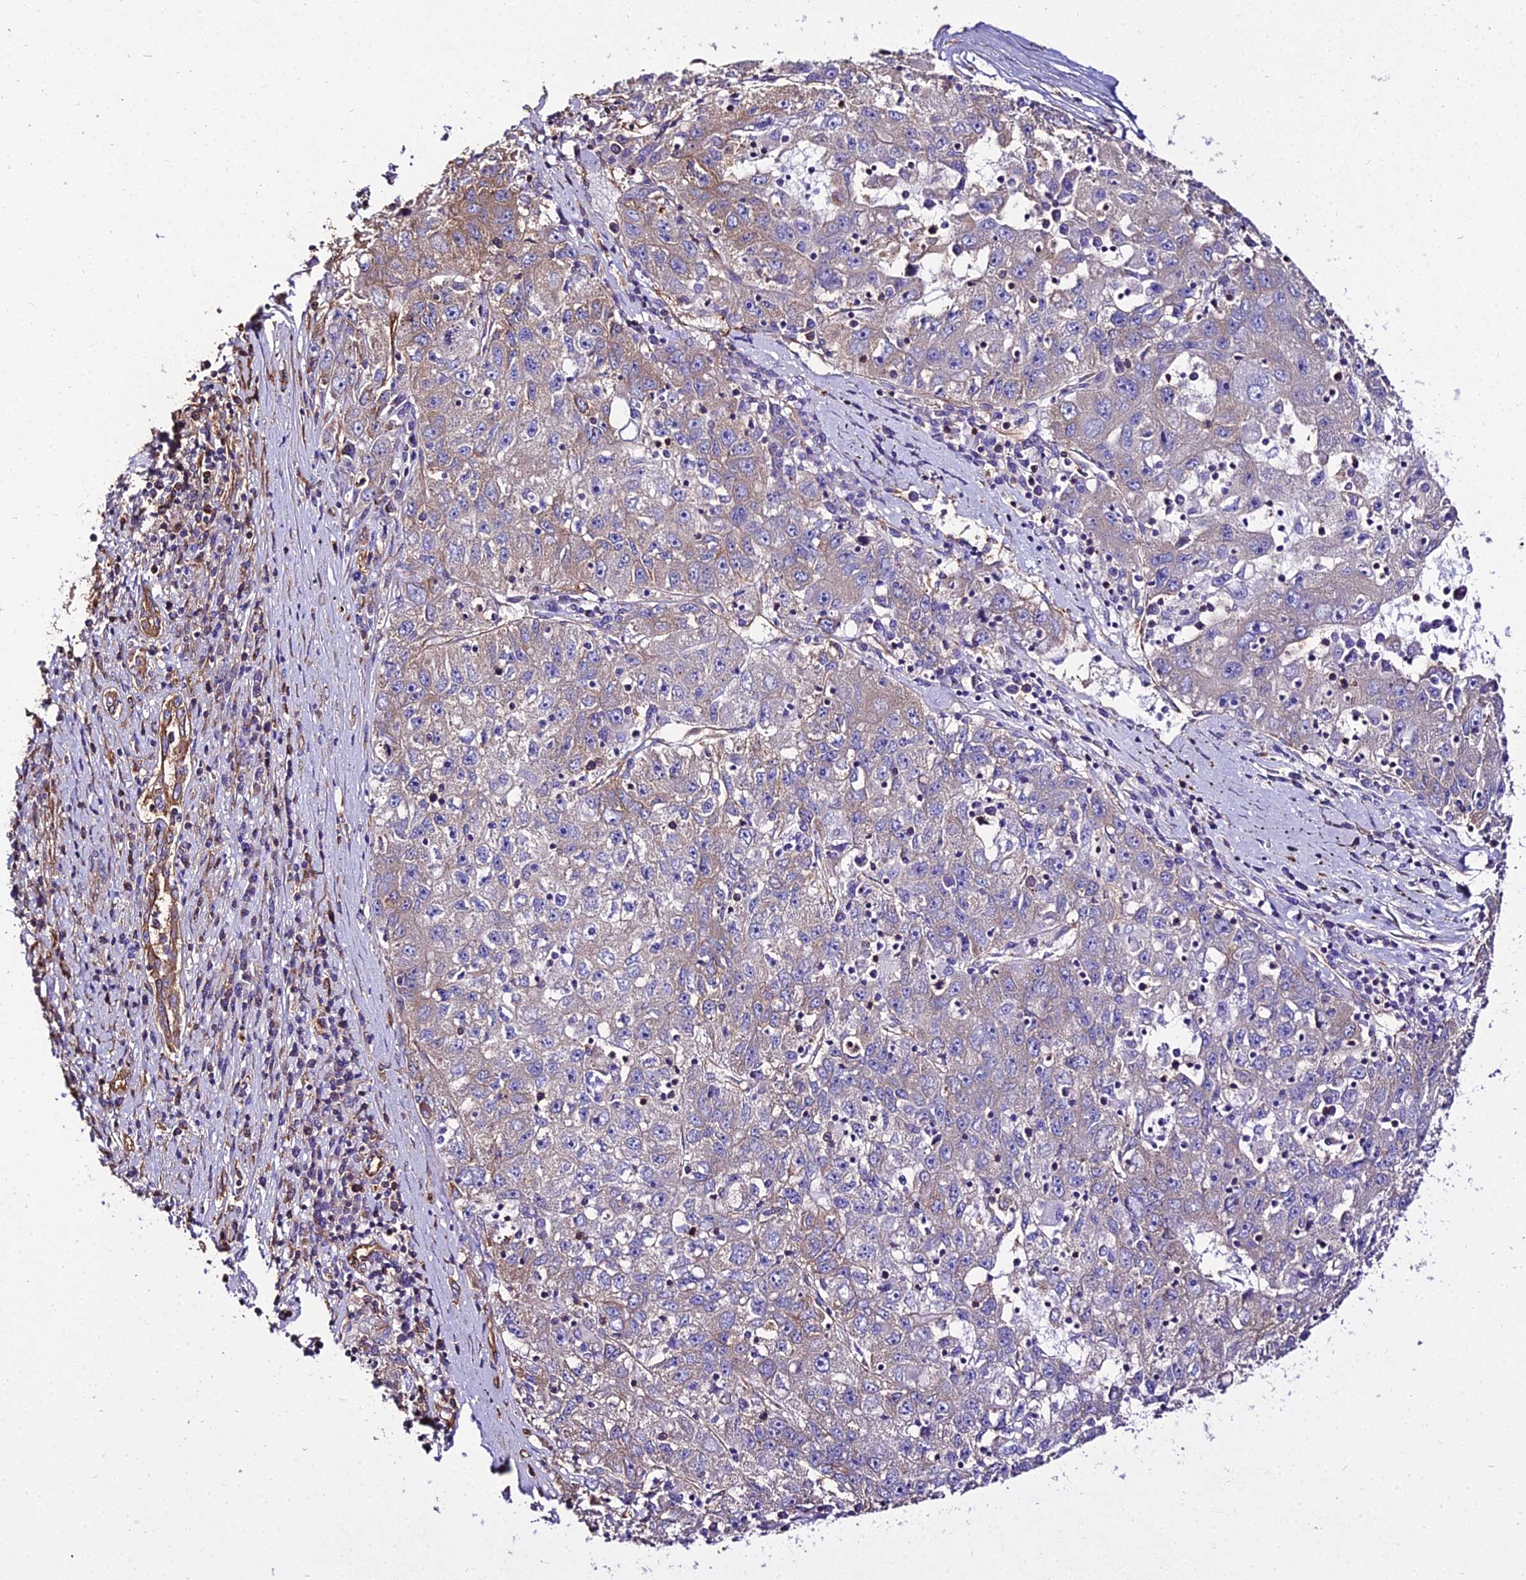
{"staining": {"intensity": "weak", "quantity": "<25%", "location": "cytoplasmic/membranous"}, "tissue": "liver cancer", "cell_type": "Tumor cells", "image_type": "cancer", "snomed": [{"axis": "morphology", "description": "Carcinoma, Hepatocellular, NOS"}, {"axis": "topography", "description": "Liver"}], "caption": "Immunohistochemical staining of human hepatocellular carcinoma (liver) displays no significant positivity in tumor cells.", "gene": "TUBA3D", "patient": {"sex": "male", "age": 49}}